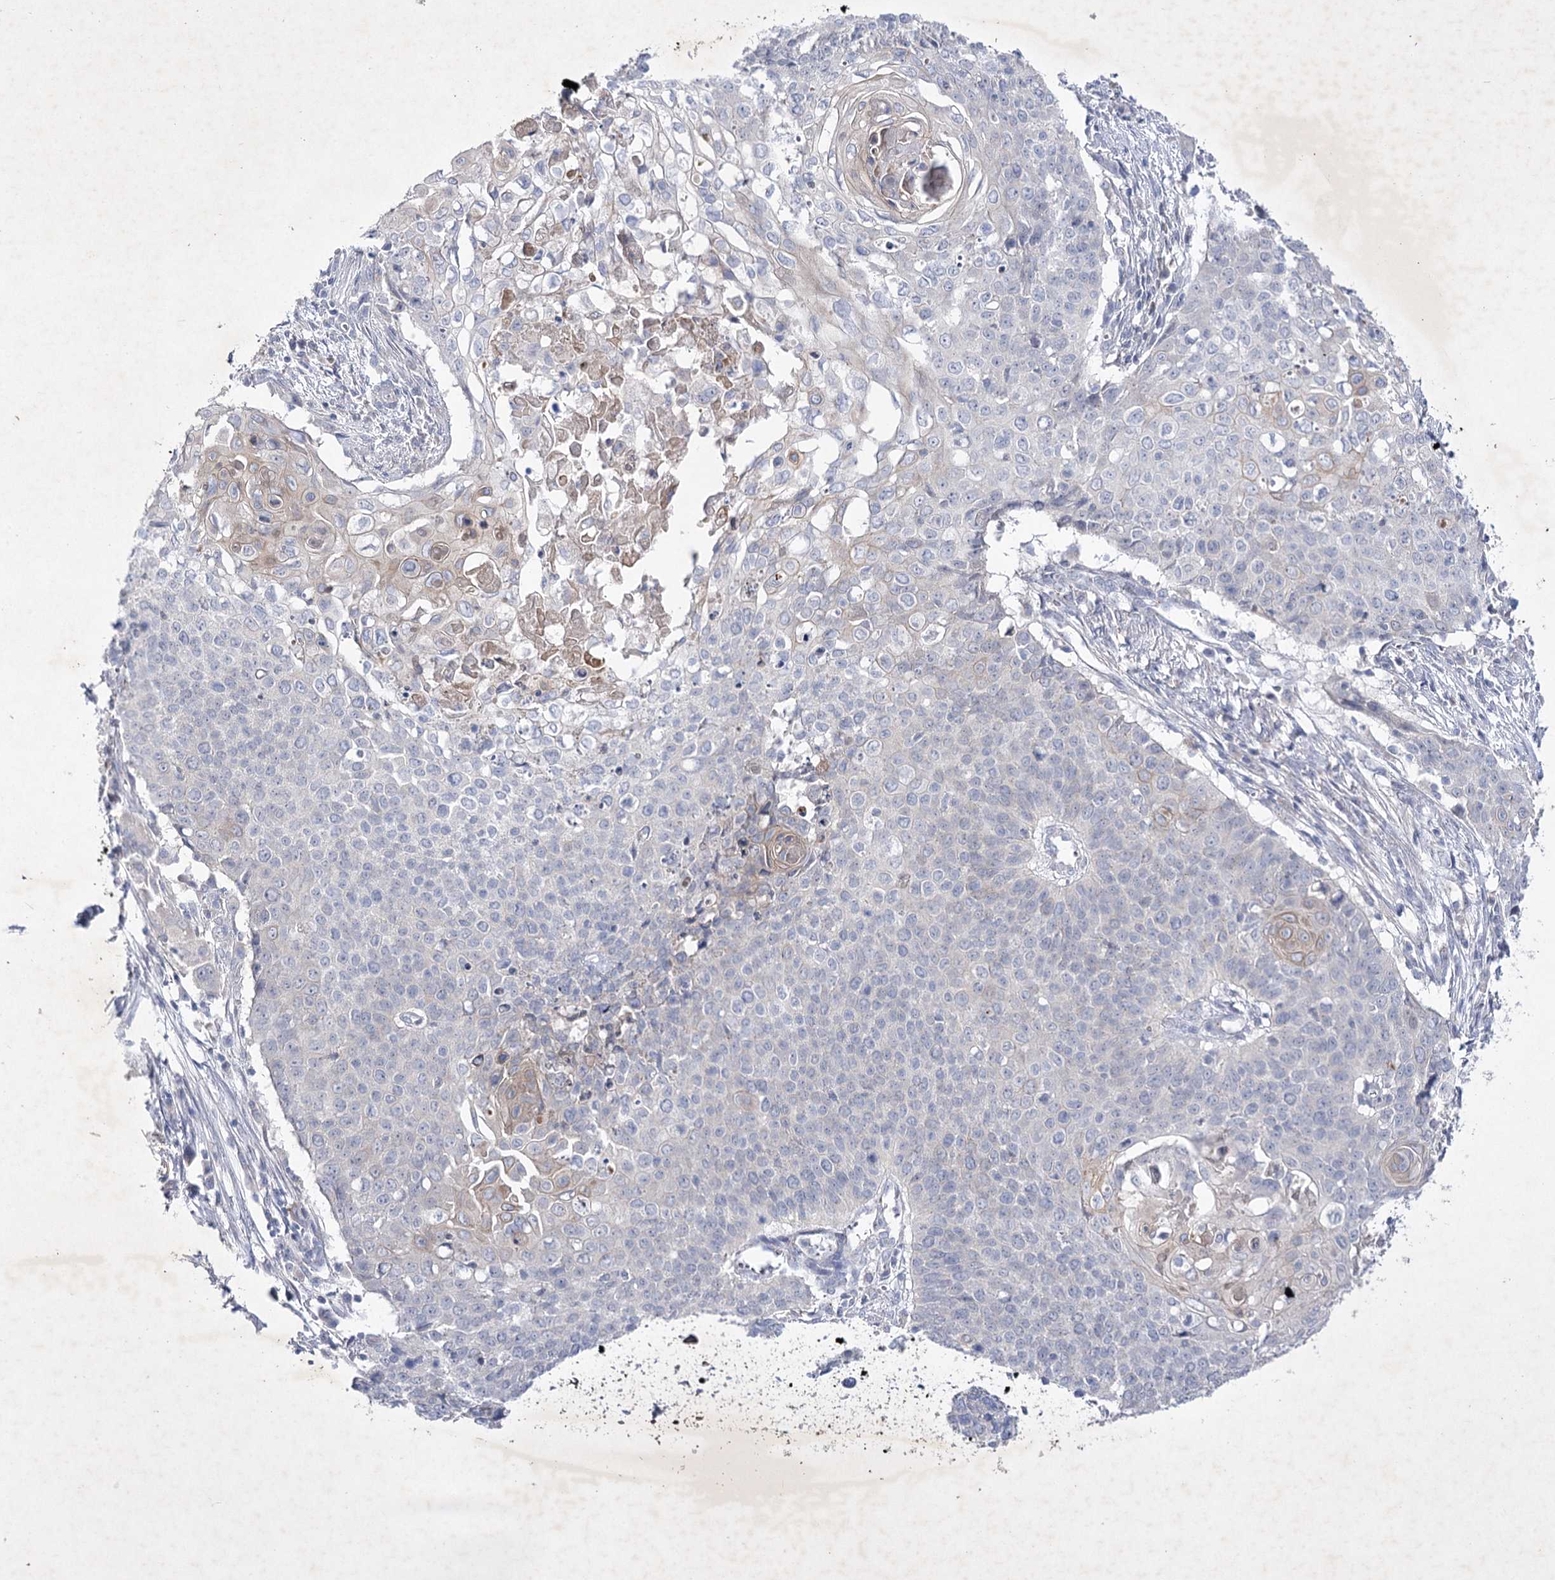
{"staining": {"intensity": "negative", "quantity": "none", "location": "none"}, "tissue": "cervical cancer", "cell_type": "Tumor cells", "image_type": "cancer", "snomed": [{"axis": "morphology", "description": "Squamous cell carcinoma, NOS"}, {"axis": "topography", "description": "Cervix"}], "caption": "This is an immunohistochemistry (IHC) image of cervical cancer (squamous cell carcinoma). There is no expression in tumor cells.", "gene": "COX15", "patient": {"sex": "female", "age": 39}}